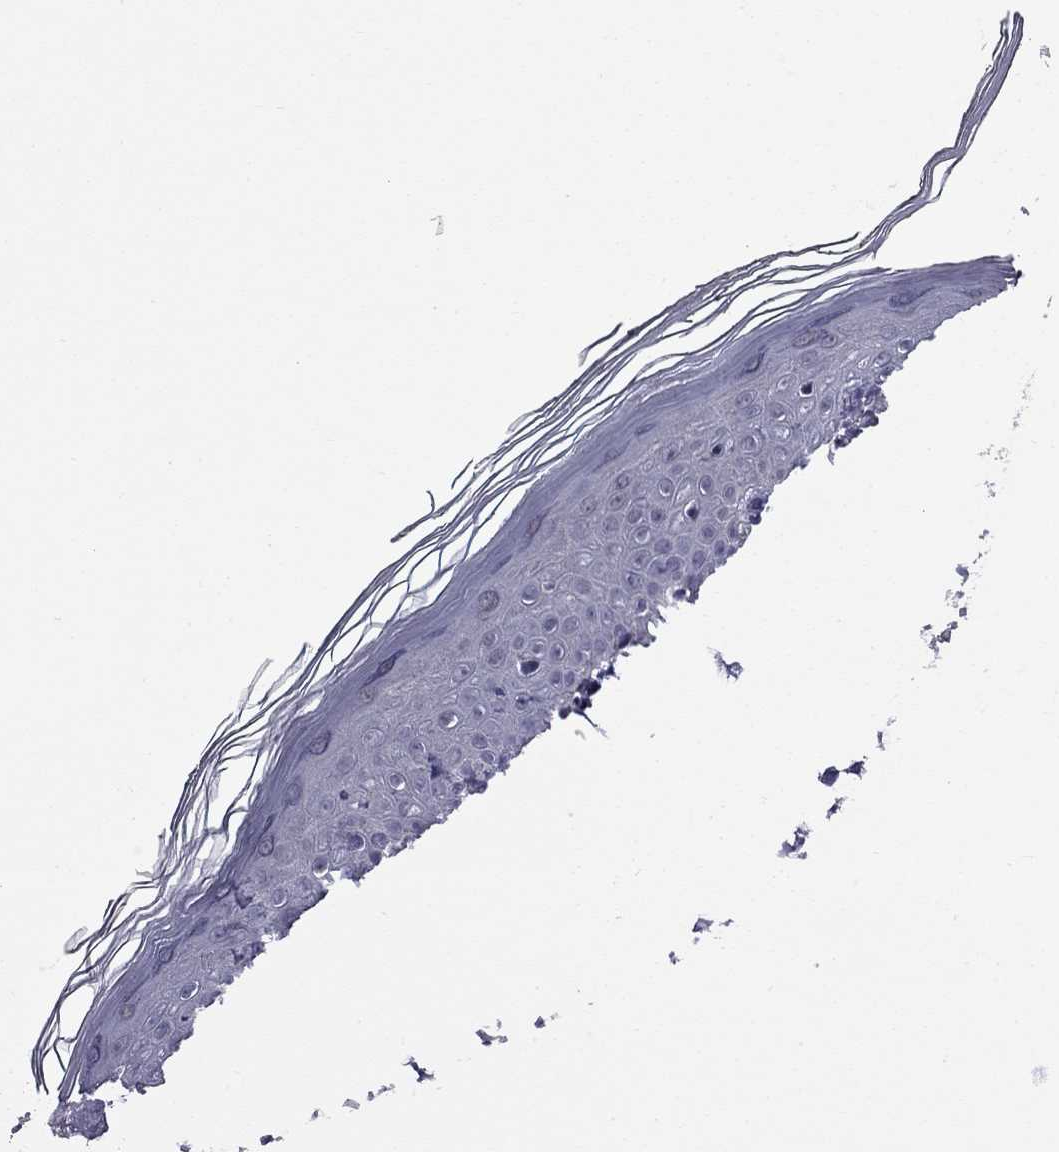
{"staining": {"intensity": "negative", "quantity": "none", "location": "none"}, "tissue": "skin", "cell_type": "Fibroblasts", "image_type": "normal", "snomed": [{"axis": "morphology", "description": "Normal tissue, NOS"}, {"axis": "topography", "description": "Skin"}], "caption": "Immunohistochemistry (IHC) of benign skin demonstrates no positivity in fibroblasts.", "gene": "NRARP", "patient": {"sex": "female", "age": 62}}